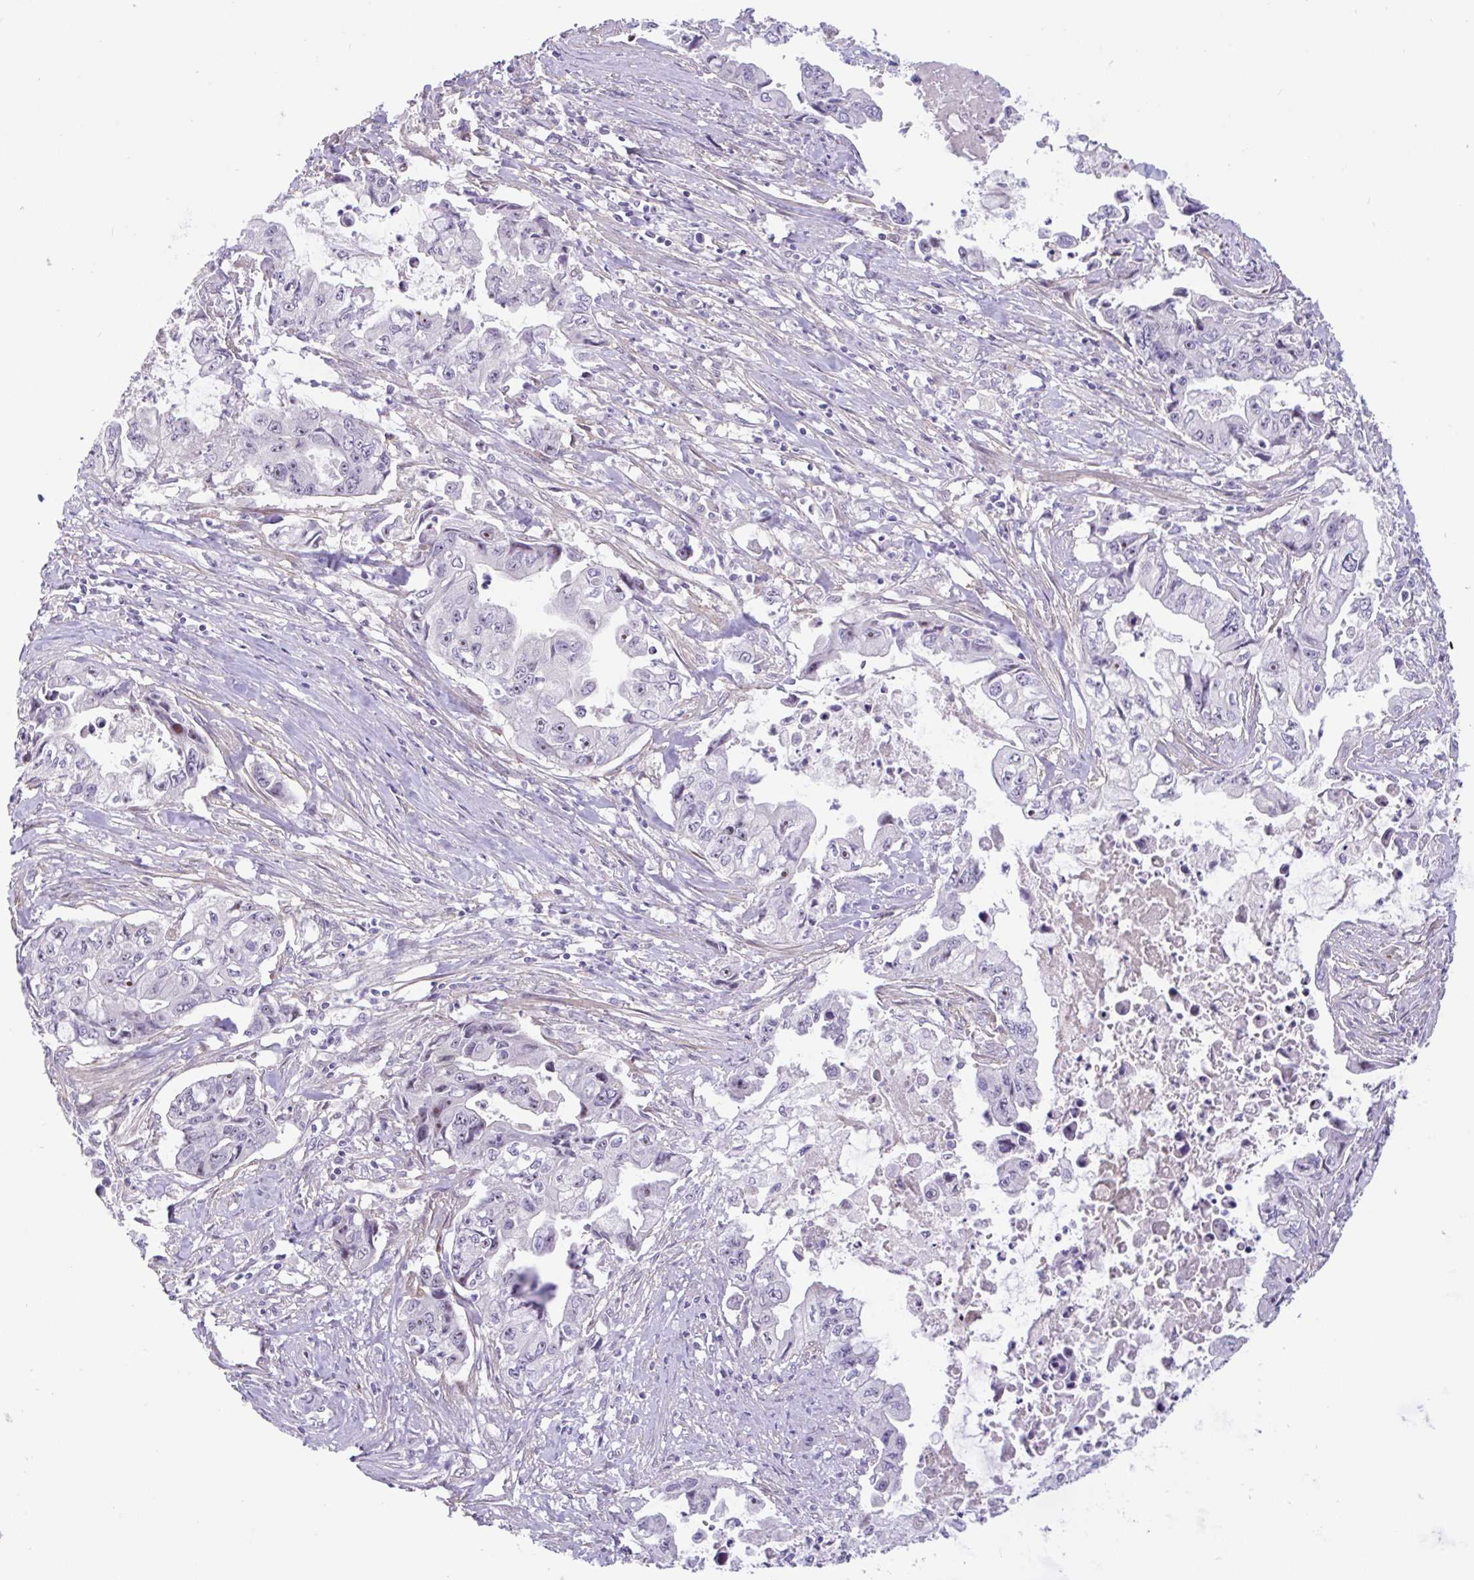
{"staining": {"intensity": "negative", "quantity": "none", "location": "none"}, "tissue": "pancreatic cancer", "cell_type": "Tumor cells", "image_type": "cancer", "snomed": [{"axis": "morphology", "description": "Adenocarcinoma, NOS"}, {"axis": "topography", "description": "Pancreas"}], "caption": "Immunohistochemistry micrograph of neoplastic tissue: human adenocarcinoma (pancreatic) stained with DAB displays no significant protein expression in tumor cells.", "gene": "MXRA8", "patient": {"sex": "male", "age": 66}}